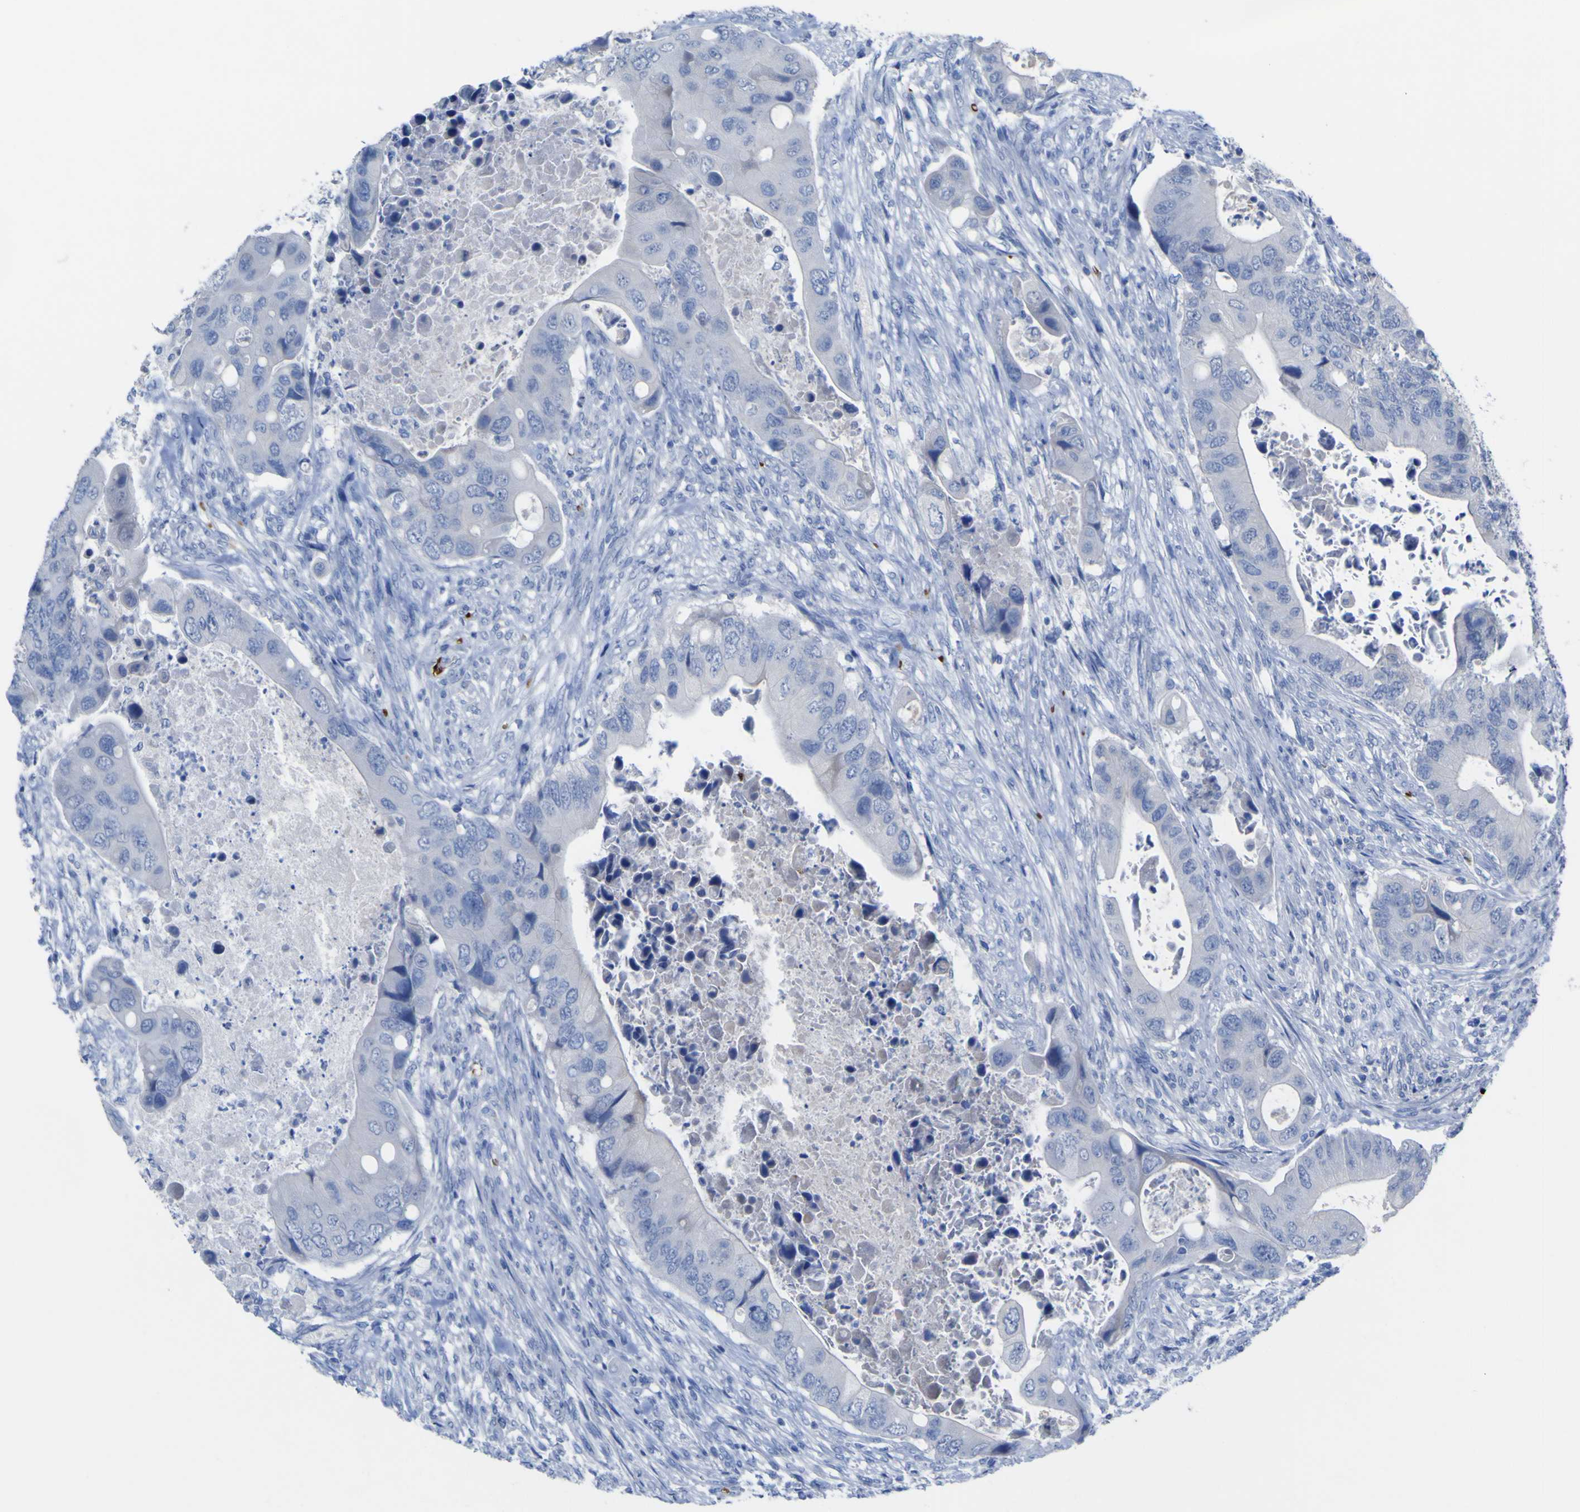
{"staining": {"intensity": "negative", "quantity": "none", "location": "none"}, "tissue": "colorectal cancer", "cell_type": "Tumor cells", "image_type": "cancer", "snomed": [{"axis": "morphology", "description": "Adenocarcinoma, NOS"}, {"axis": "topography", "description": "Rectum"}], "caption": "Colorectal adenocarcinoma stained for a protein using immunohistochemistry demonstrates no positivity tumor cells.", "gene": "GCM1", "patient": {"sex": "female", "age": 57}}